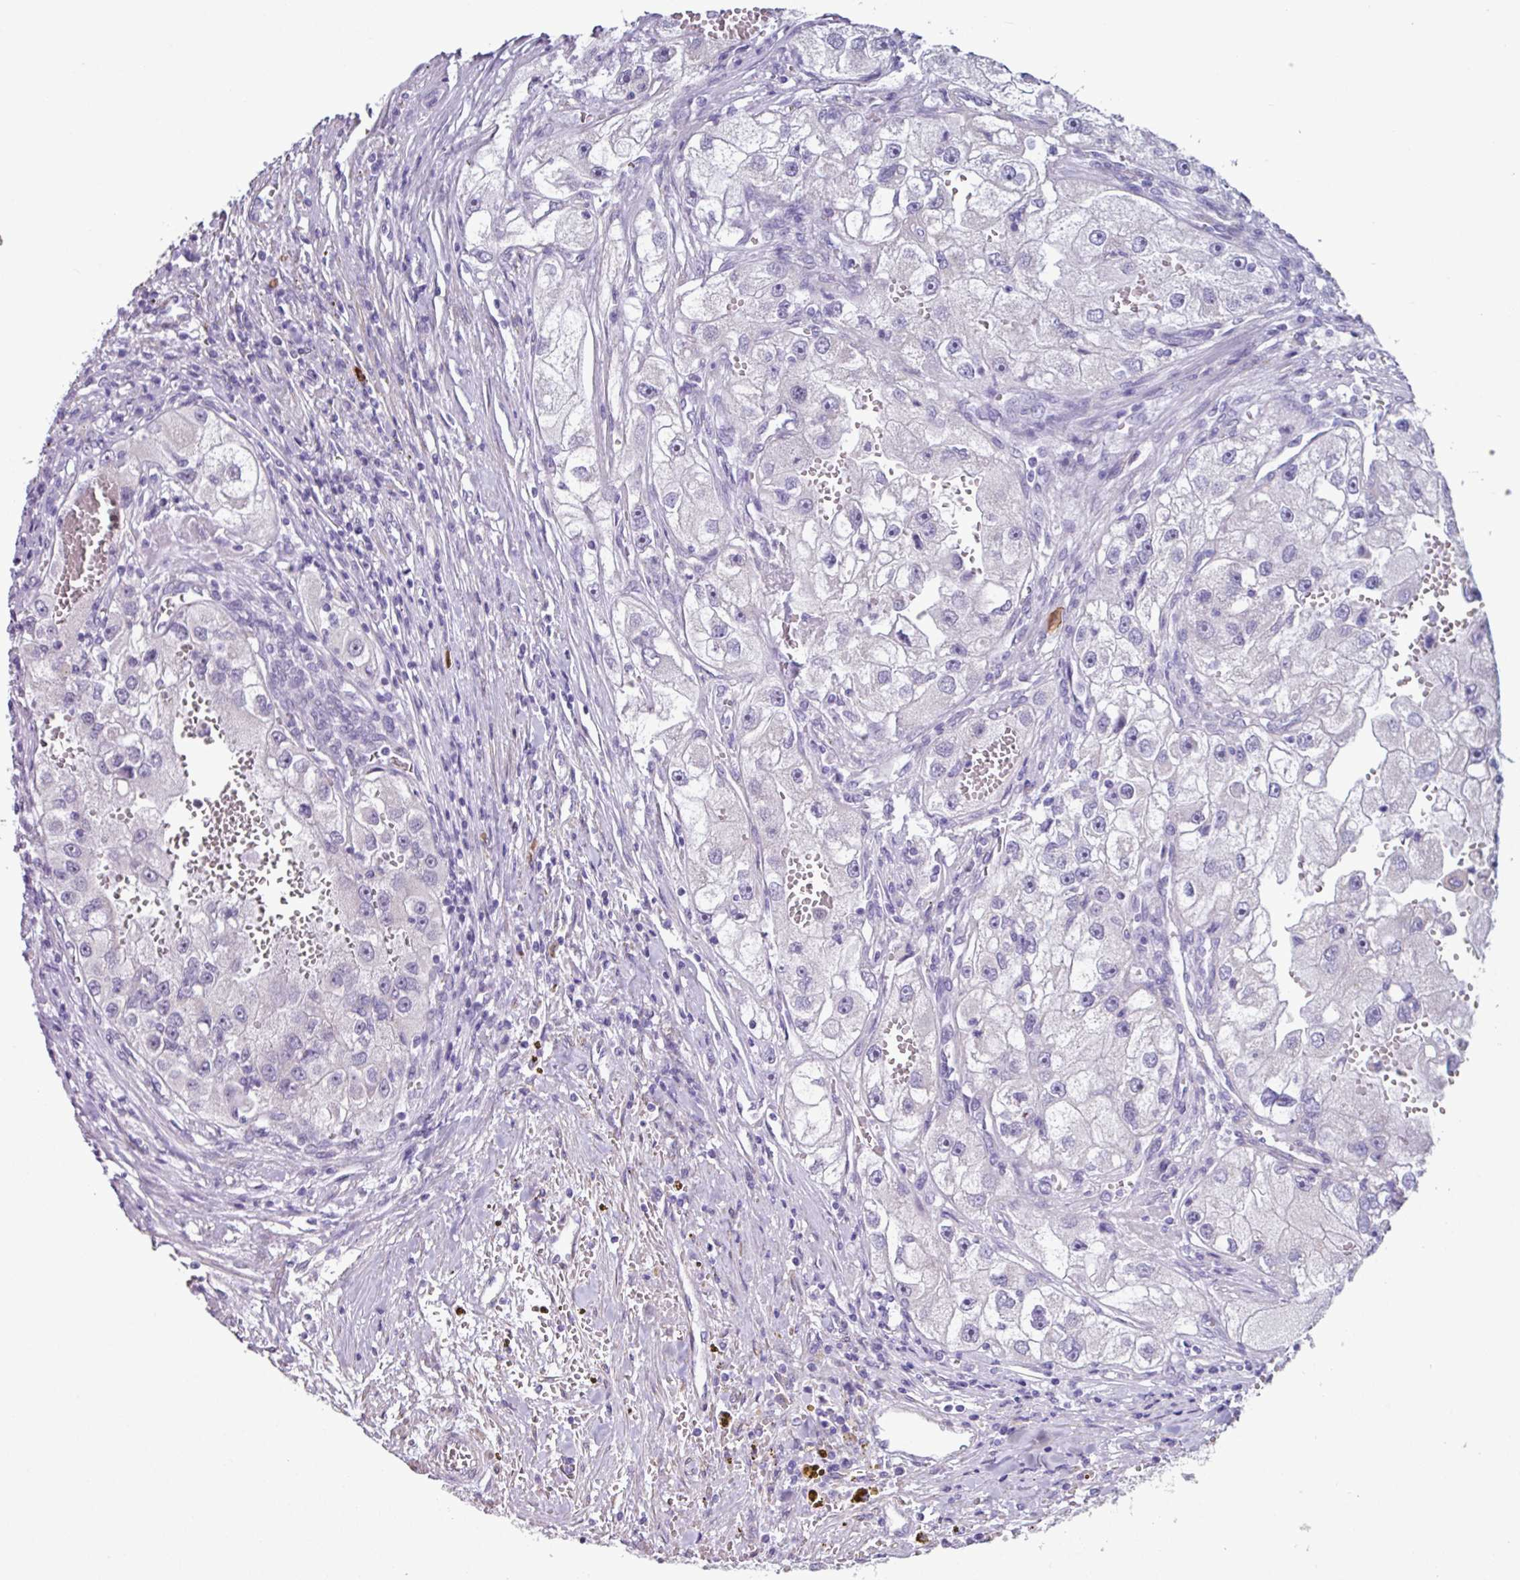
{"staining": {"intensity": "negative", "quantity": "none", "location": "none"}, "tissue": "renal cancer", "cell_type": "Tumor cells", "image_type": "cancer", "snomed": [{"axis": "morphology", "description": "Adenocarcinoma, NOS"}, {"axis": "topography", "description": "Kidney"}], "caption": "Protein analysis of renal adenocarcinoma reveals no significant expression in tumor cells.", "gene": "OTX1", "patient": {"sex": "male", "age": 63}}